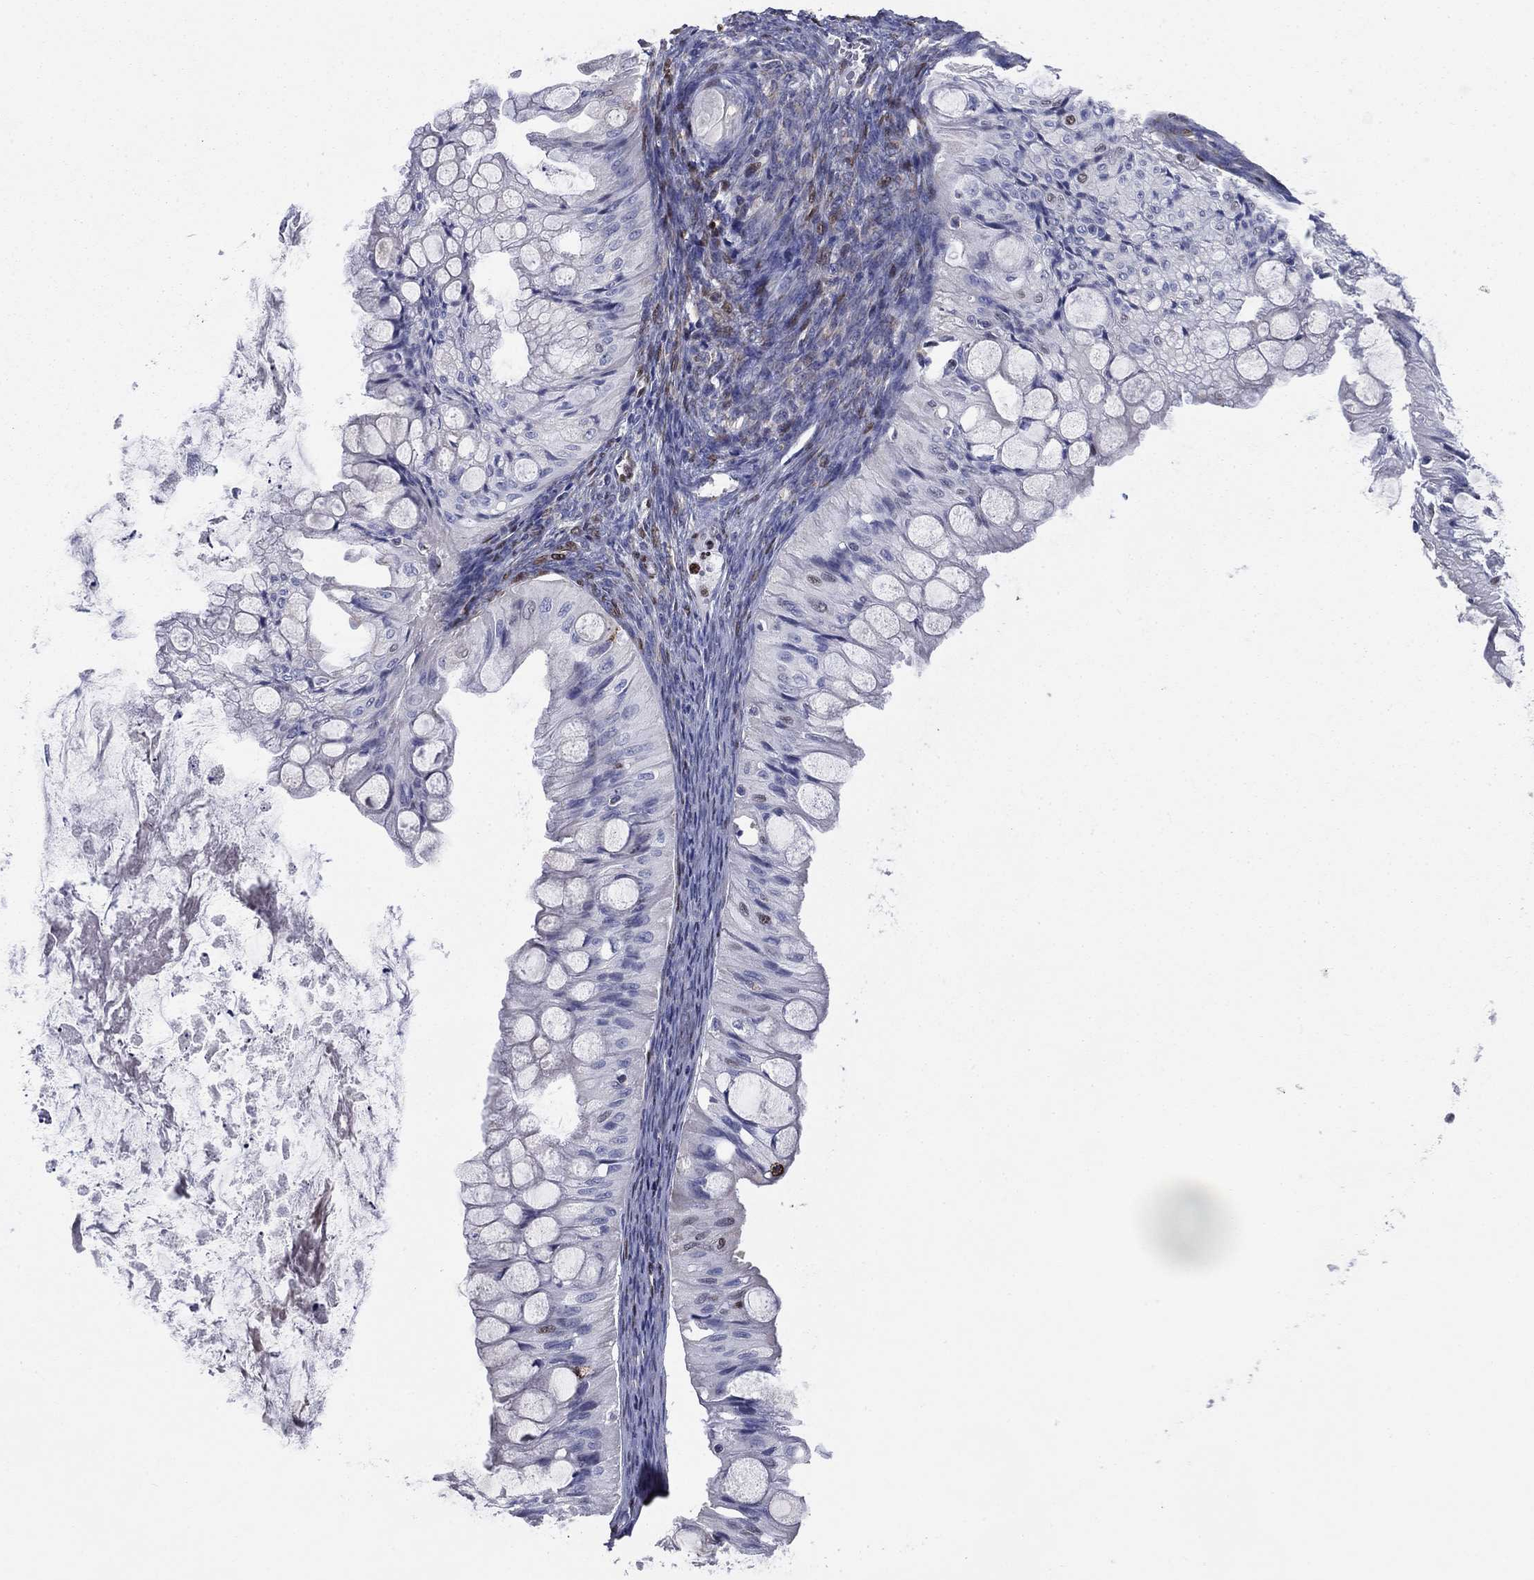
{"staining": {"intensity": "negative", "quantity": "none", "location": "none"}, "tissue": "ovarian cancer", "cell_type": "Tumor cells", "image_type": "cancer", "snomed": [{"axis": "morphology", "description": "Cystadenocarcinoma, mucinous, NOS"}, {"axis": "topography", "description": "Ovary"}], "caption": "The IHC photomicrograph has no significant positivity in tumor cells of ovarian cancer (mucinous cystadenocarcinoma) tissue. (Stains: DAB IHC with hematoxylin counter stain, Microscopy: brightfield microscopy at high magnification).", "gene": "N4BP2", "patient": {"sex": "female", "age": 57}}